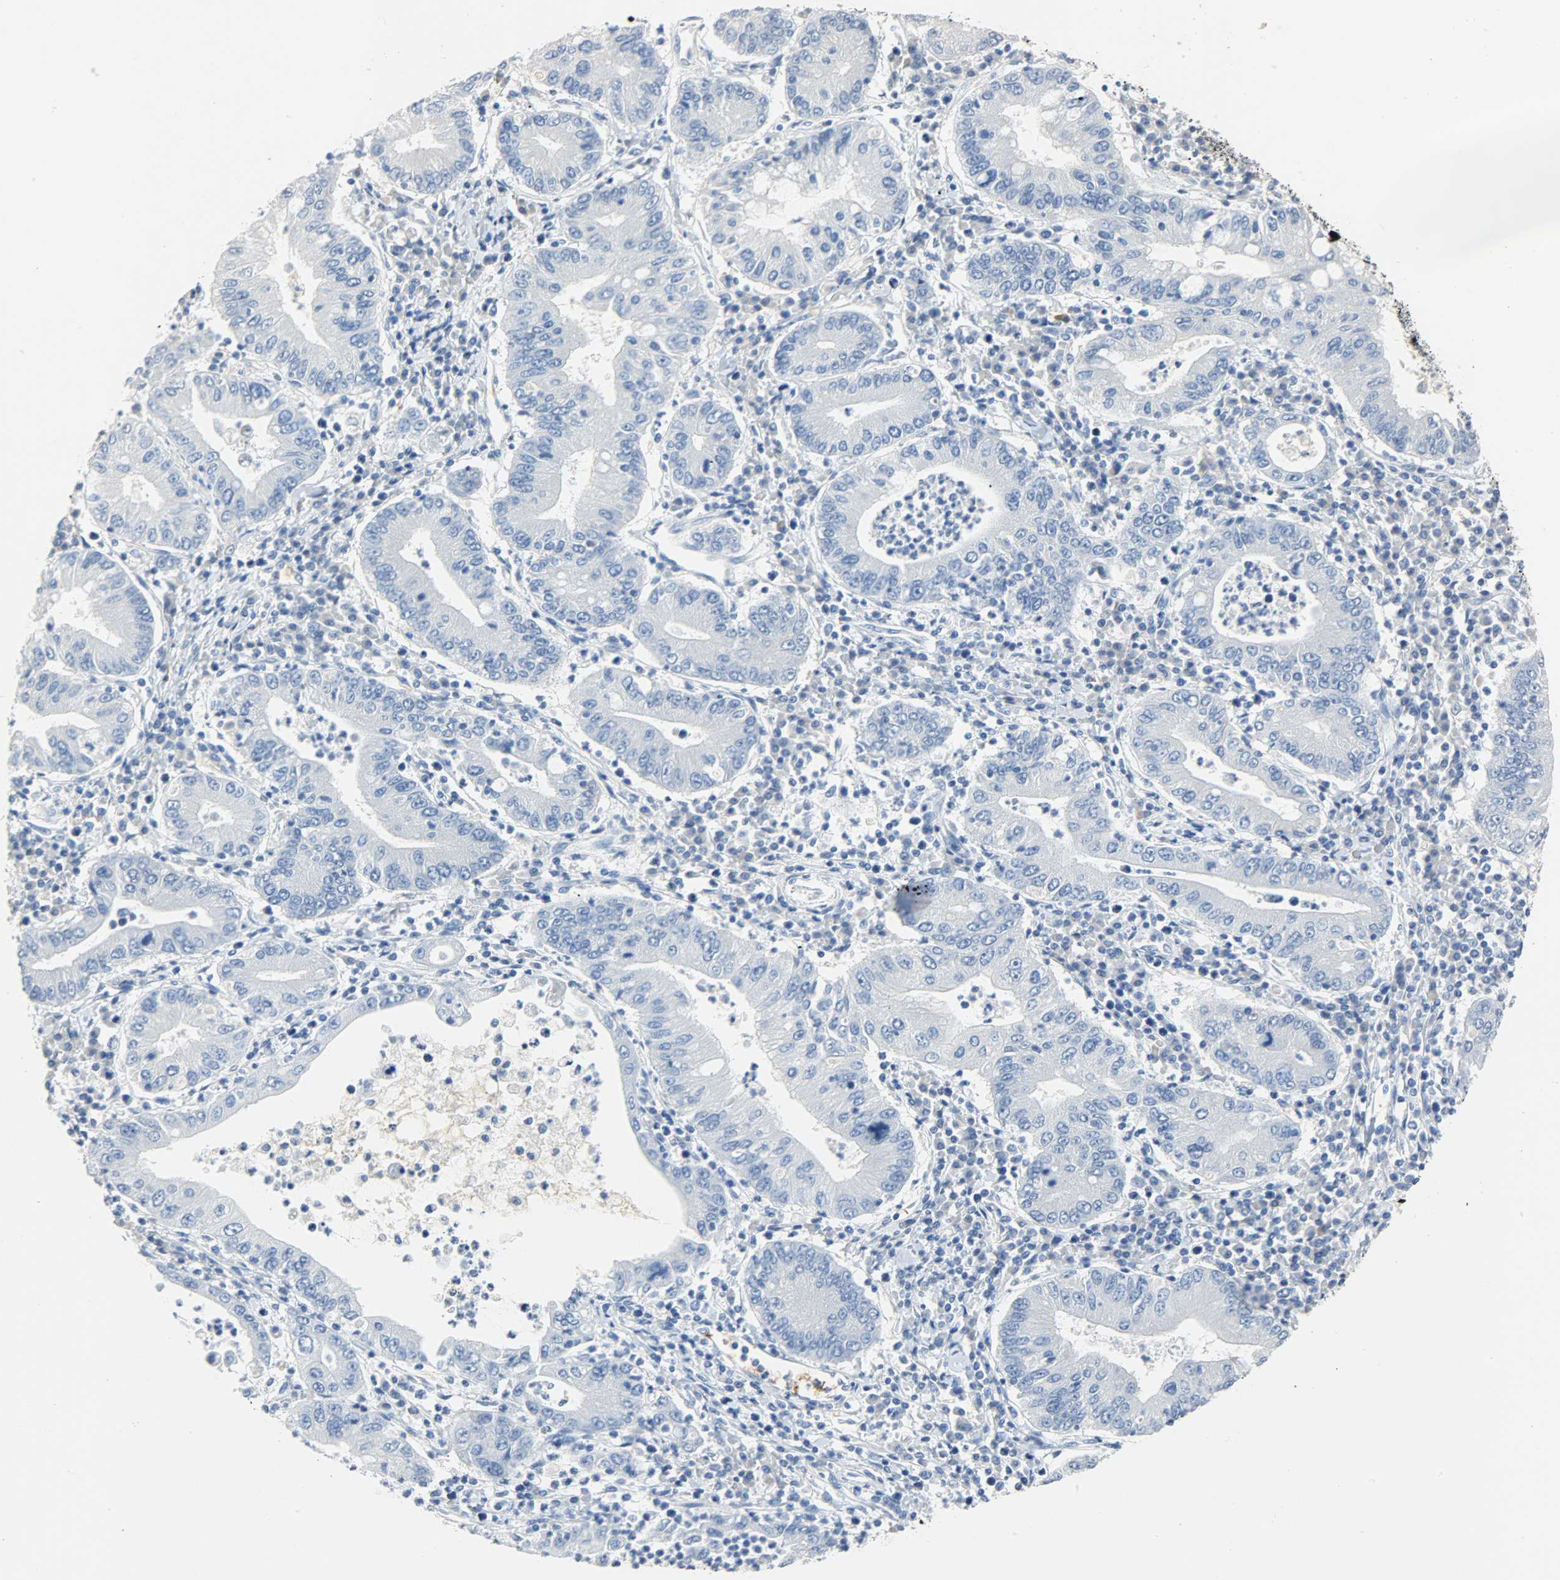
{"staining": {"intensity": "negative", "quantity": "none", "location": "none"}, "tissue": "stomach cancer", "cell_type": "Tumor cells", "image_type": "cancer", "snomed": [{"axis": "morphology", "description": "Normal tissue, NOS"}, {"axis": "morphology", "description": "Adenocarcinoma, NOS"}, {"axis": "topography", "description": "Esophagus"}, {"axis": "topography", "description": "Stomach, upper"}, {"axis": "topography", "description": "Peripheral nerve tissue"}], "caption": "Protein analysis of stomach cancer (adenocarcinoma) demonstrates no significant staining in tumor cells.", "gene": "CA3", "patient": {"sex": "male", "age": 62}}